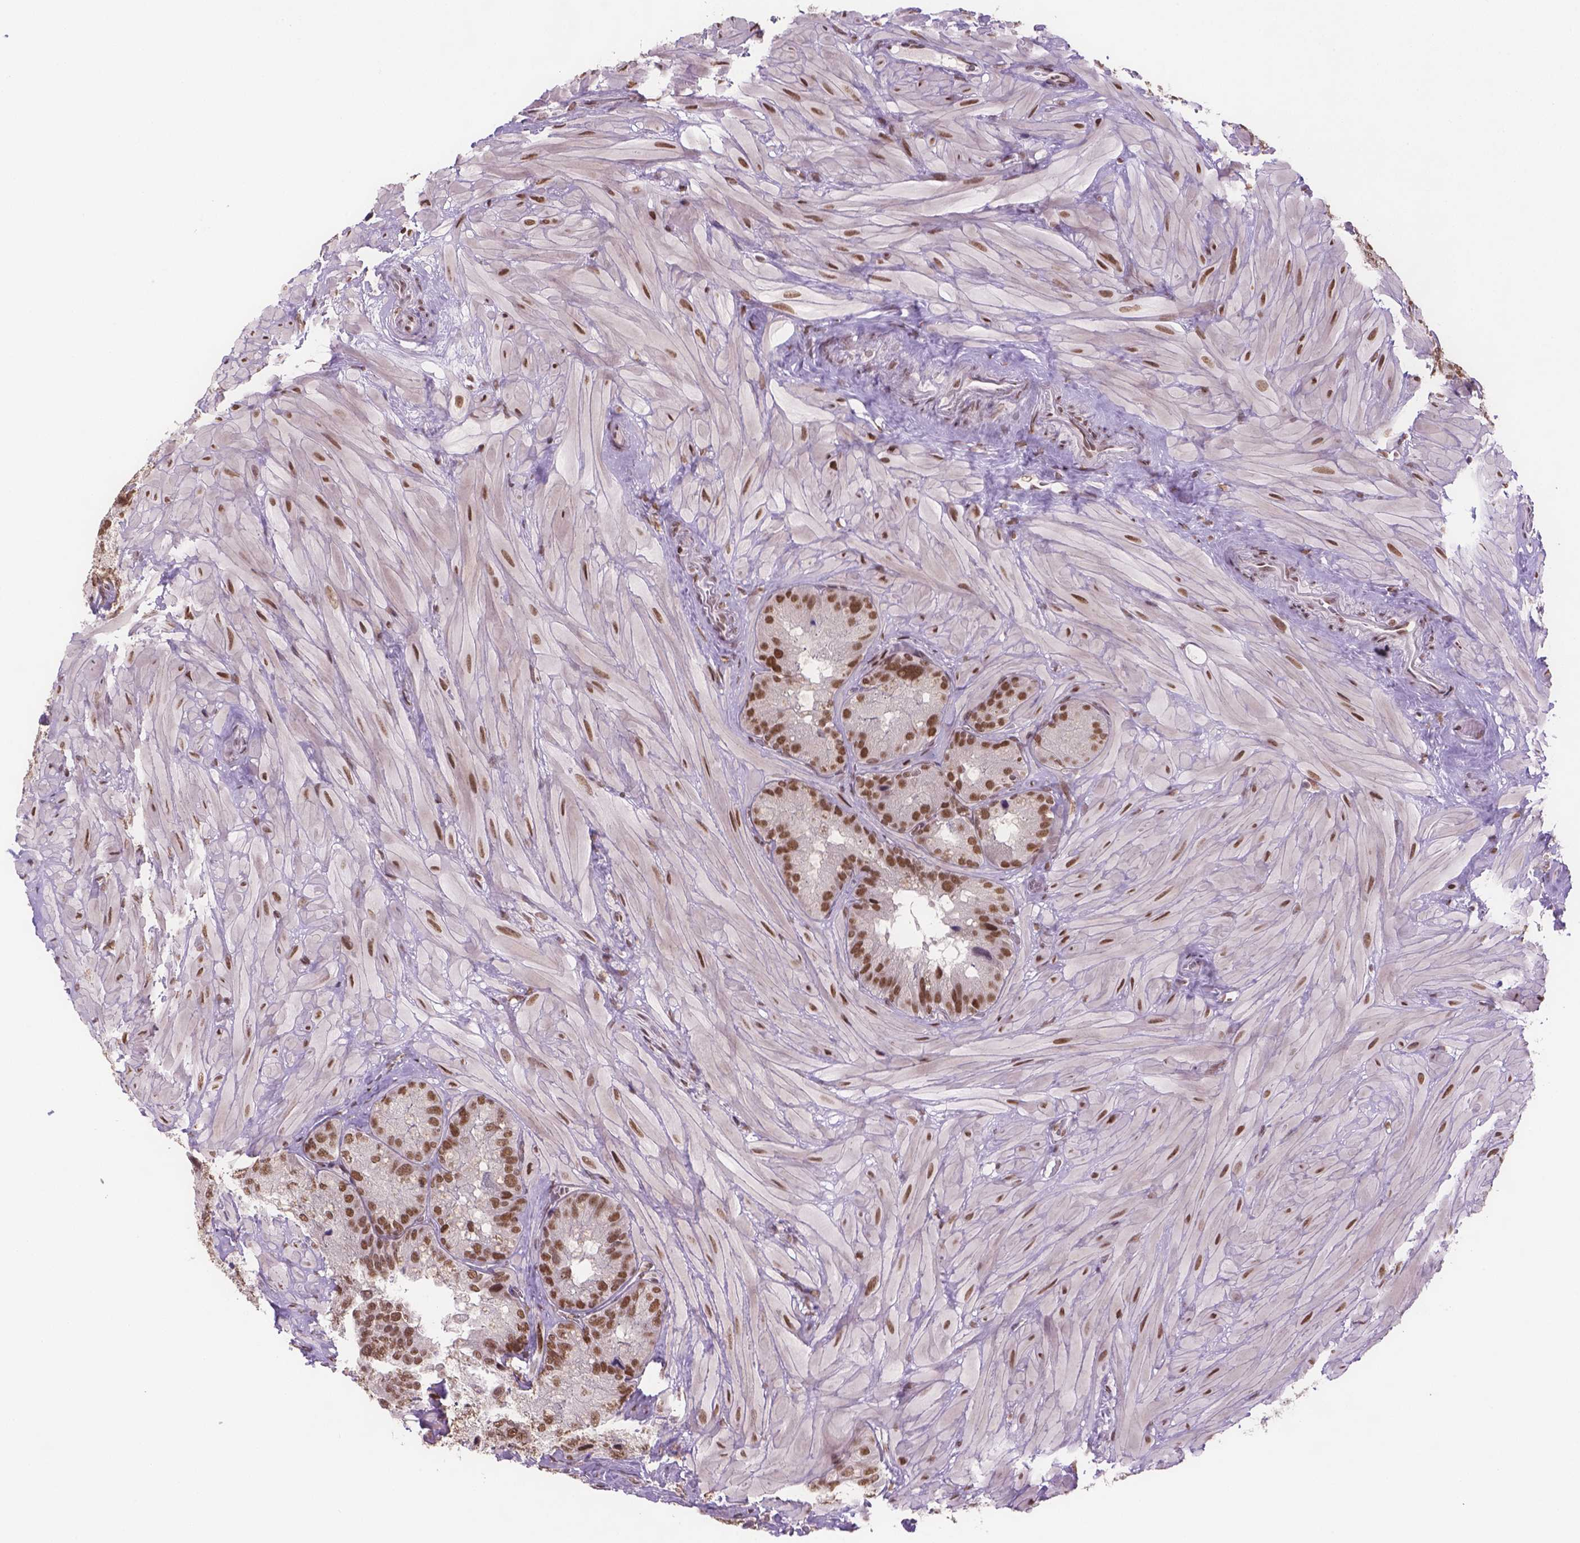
{"staining": {"intensity": "moderate", "quantity": ">75%", "location": "nuclear"}, "tissue": "seminal vesicle", "cell_type": "Glandular cells", "image_type": "normal", "snomed": [{"axis": "morphology", "description": "Normal tissue, NOS"}, {"axis": "topography", "description": "Seminal veicle"}], "caption": "A histopathology image of seminal vesicle stained for a protein exhibits moderate nuclear brown staining in glandular cells.", "gene": "FANCE", "patient": {"sex": "male", "age": 60}}